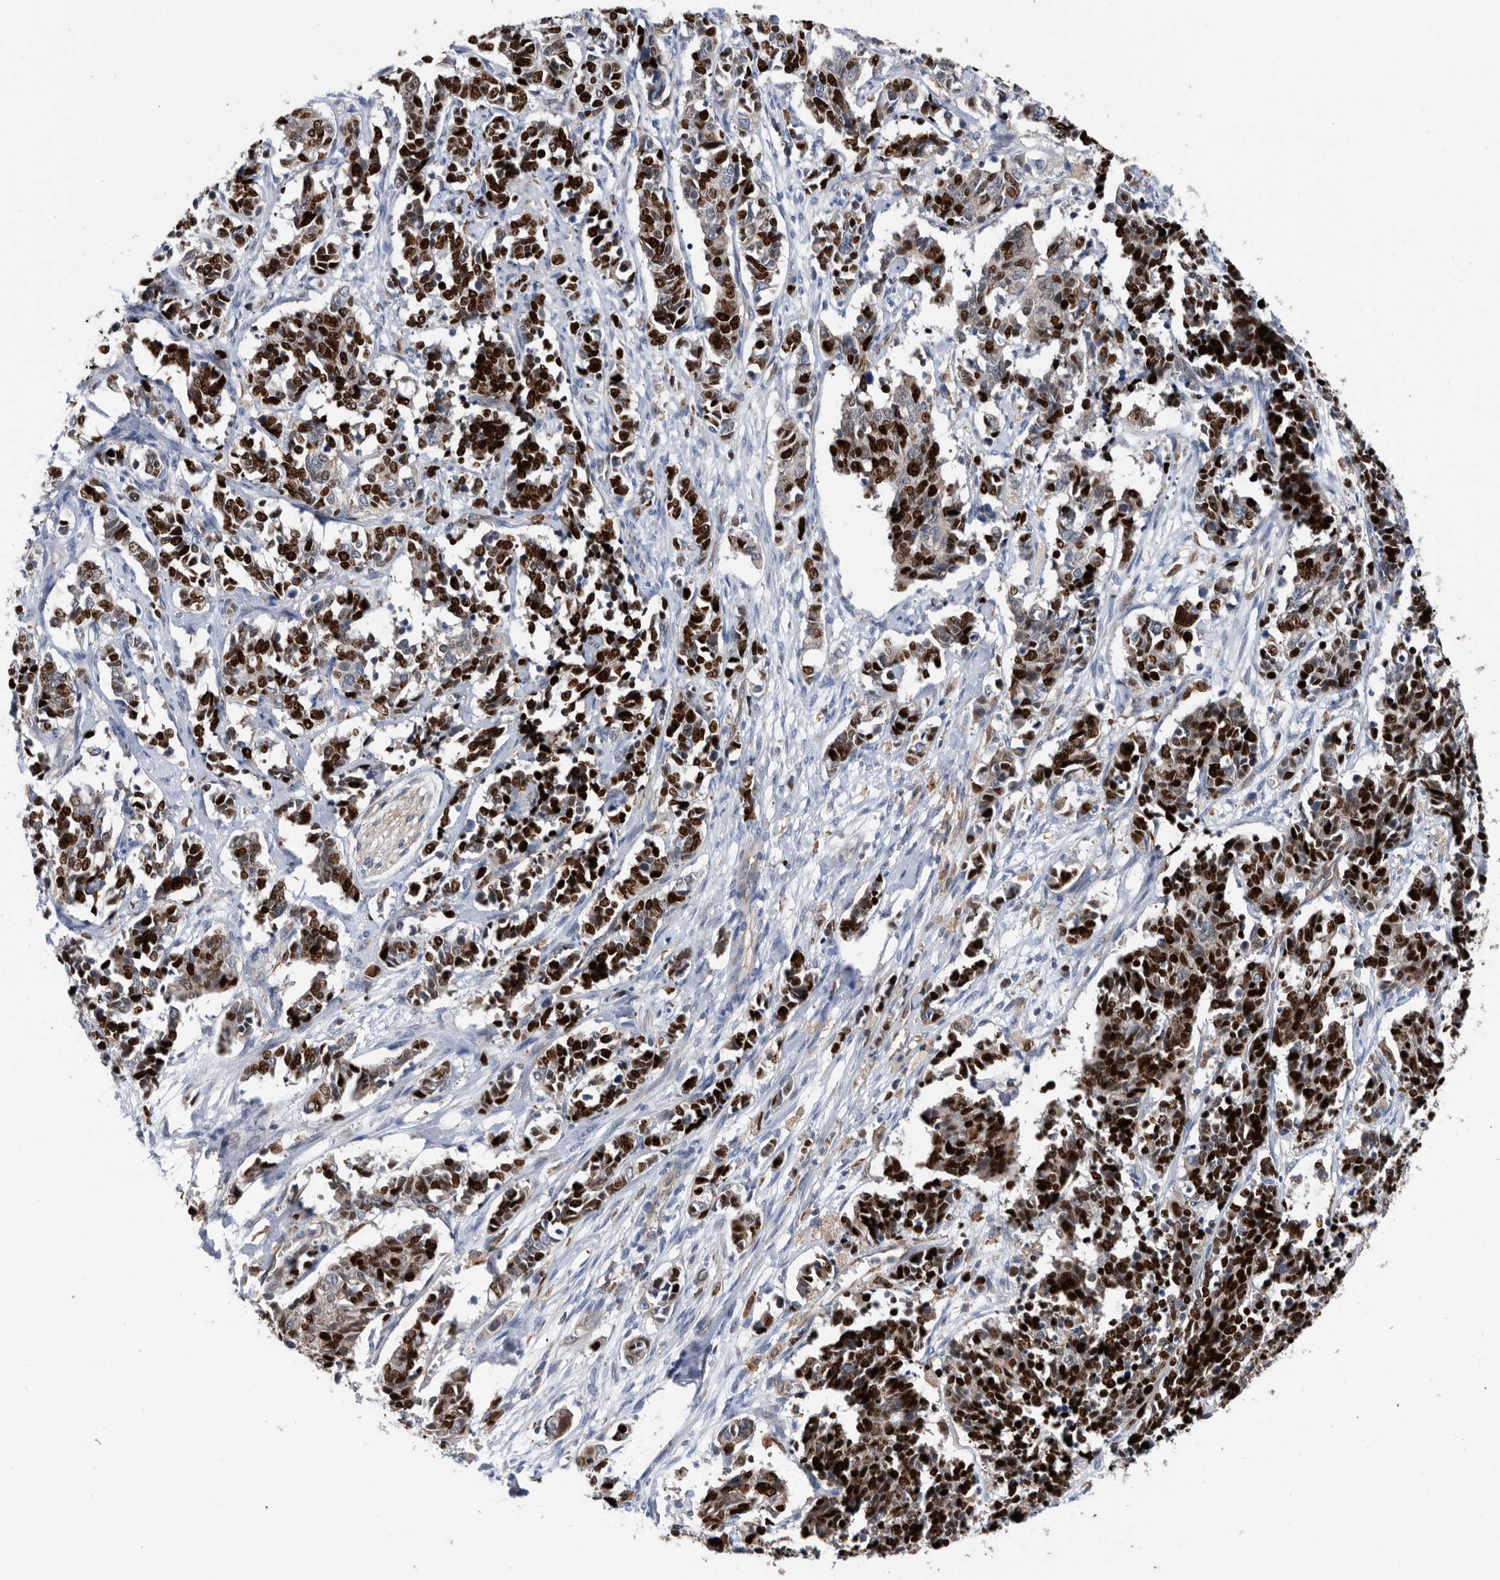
{"staining": {"intensity": "strong", "quantity": ">75%", "location": "nuclear"}, "tissue": "cervical cancer", "cell_type": "Tumor cells", "image_type": "cancer", "snomed": [{"axis": "morphology", "description": "Normal tissue, NOS"}, {"axis": "morphology", "description": "Squamous cell carcinoma, NOS"}, {"axis": "topography", "description": "Cervix"}], "caption": "DAB (3,3'-diaminobenzidine) immunohistochemical staining of squamous cell carcinoma (cervical) demonstrates strong nuclear protein expression in about >75% of tumor cells. (DAB (3,3'-diaminobenzidine) = brown stain, brightfield microscopy at high magnification).", "gene": "ATAD2", "patient": {"sex": "female", "age": 35}}